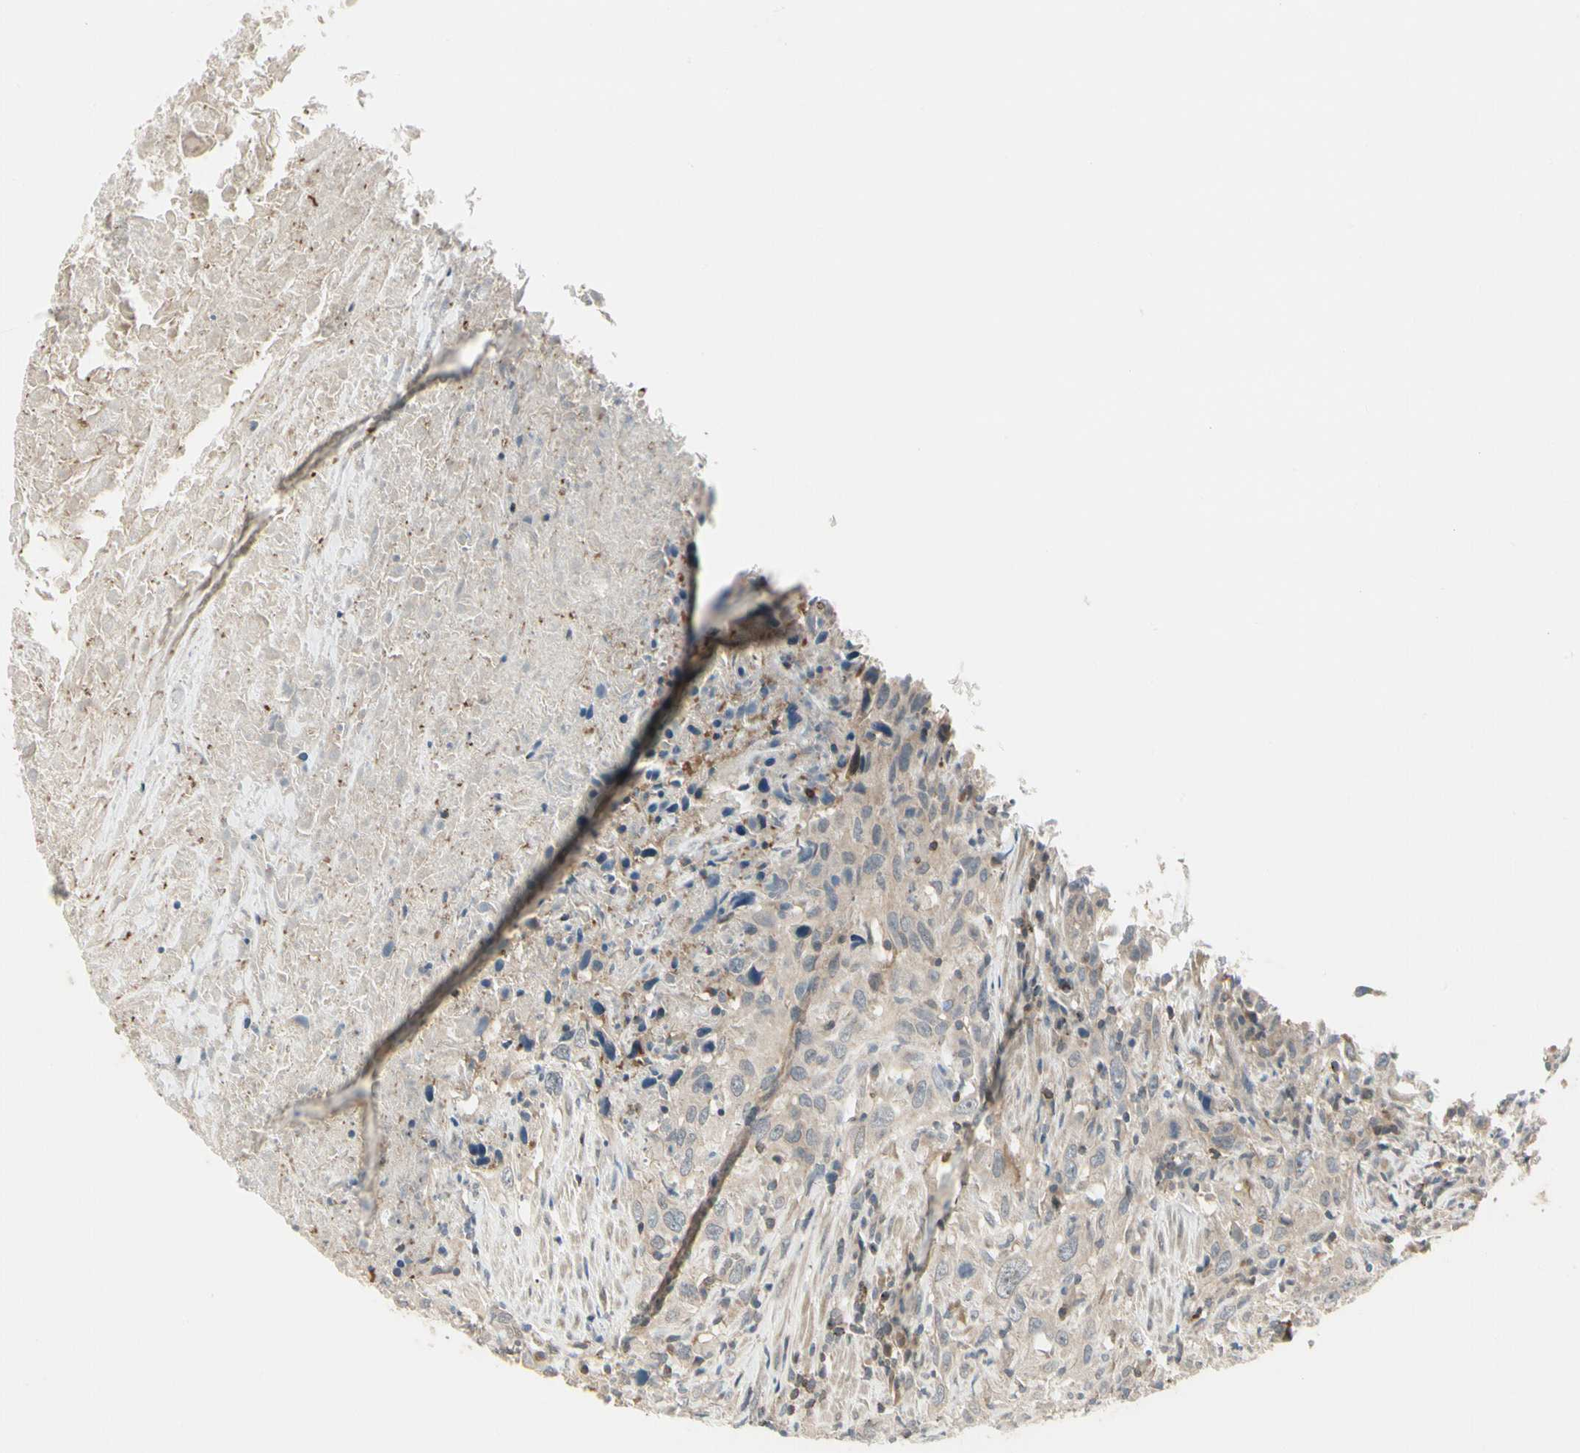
{"staining": {"intensity": "weak", "quantity": ">75%", "location": "cytoplasmic/membranous"}, "tissue": "urothelial cancer", "cell_type": "Tumor cells", "image_type": "cancer", "snomed": [{"axis": "morphology", "description": "Urothelial carcinoma, High grade"}, {"axis": "topography", "description": "Urinary bladder"}], "caption": "Immunohistochemical staining of human high-grade urothelial carcinoma shows low levels of weak cytoplasmic/membranous protein expression in about >75% of tumor cells.", "gene": "EVC", "patient": {"sex": "male", "age": 61}}